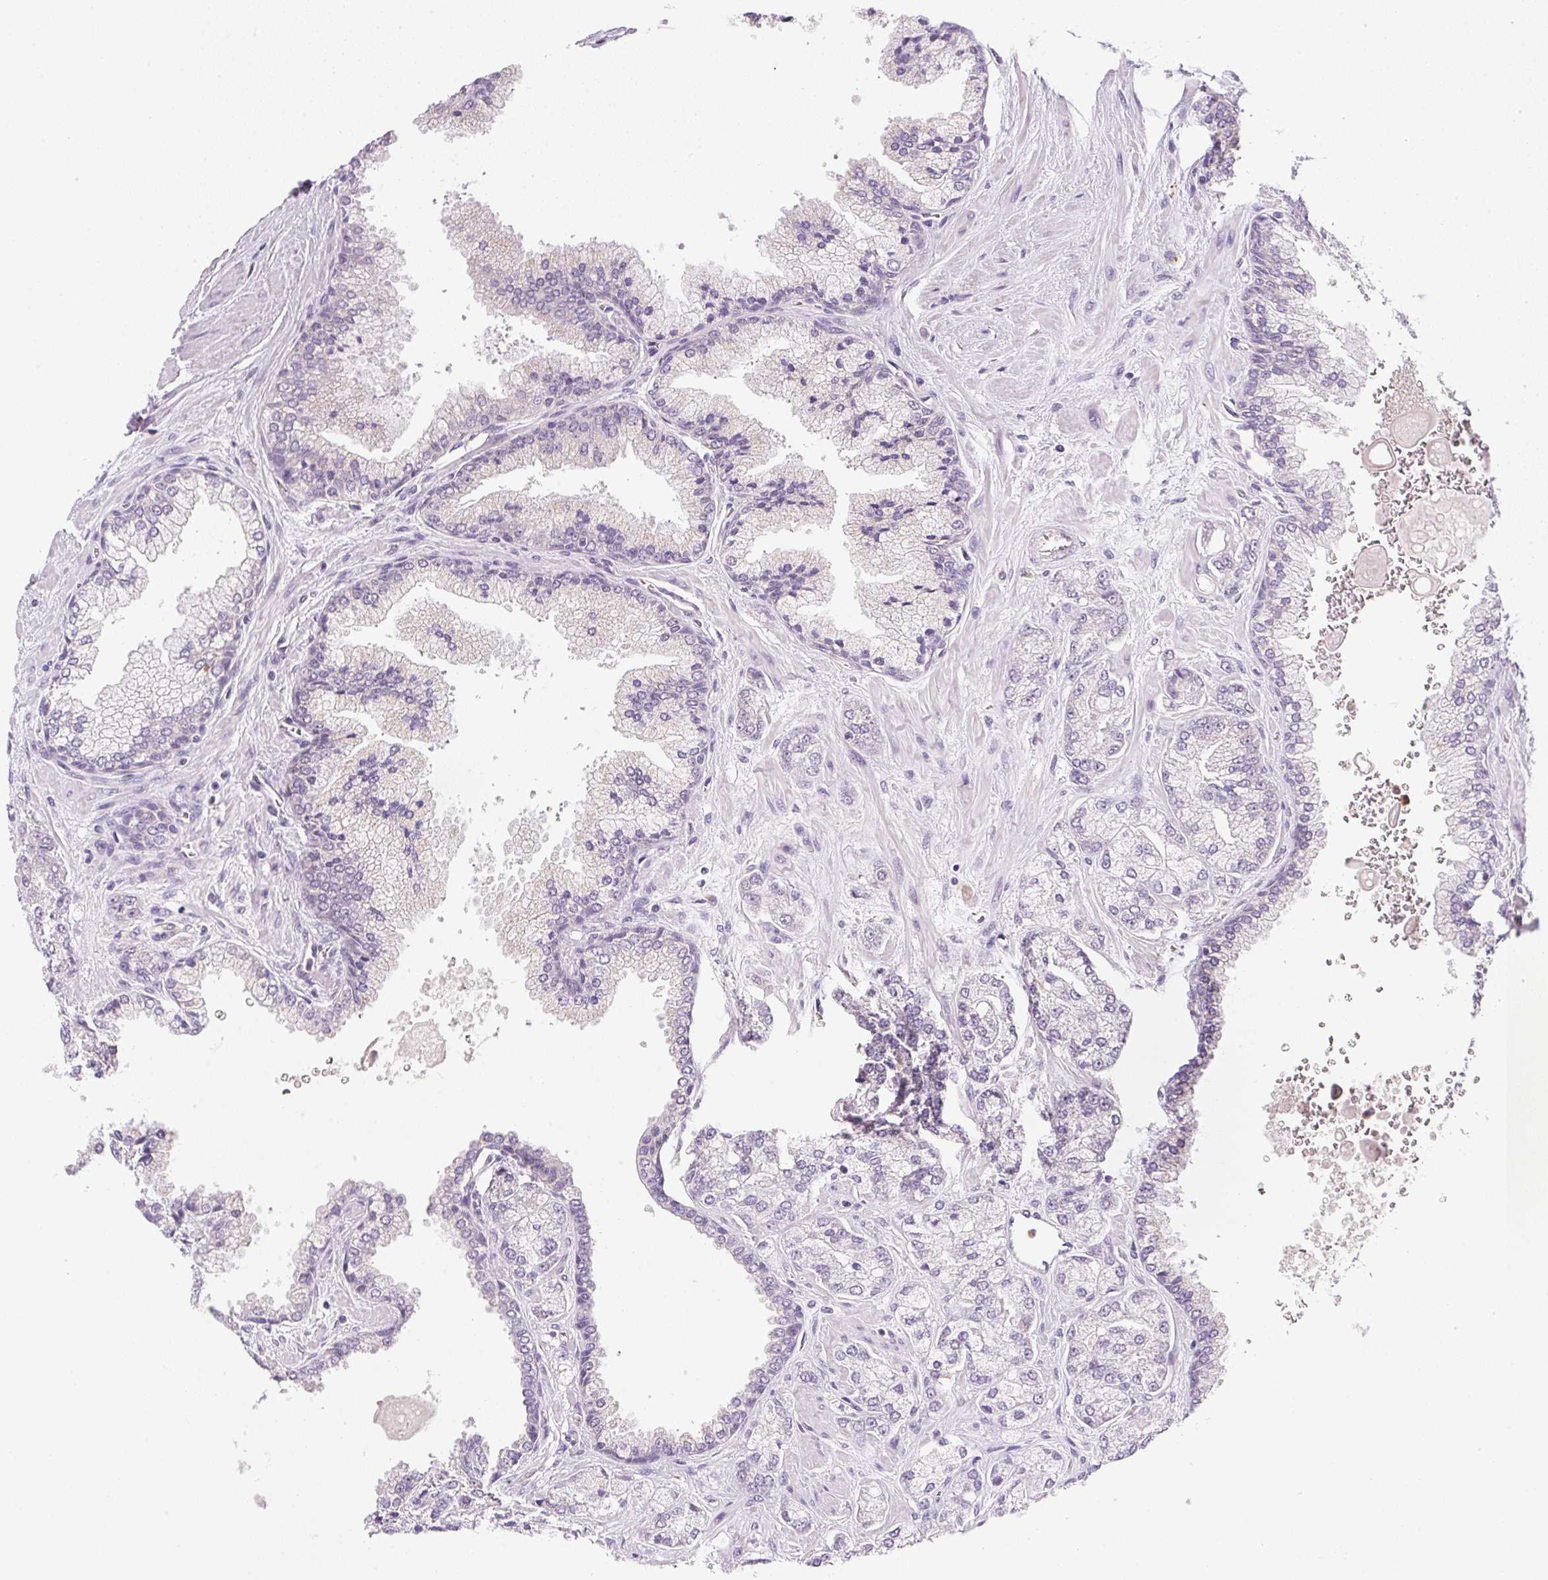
{"staining": {"intensity": "negative", "quantity": "none", "location": "none"}, "tissue": "prostate cancer", "cell_type": "Tumor cells", "image_type": "cancer", "snomed": [{"axis": "morphology", "description": "Adenocarcinoma, High grade"}, {"axis": "topography", "description": "Prostate"}], "caption": "The photomicrograph displays no staining of tumor cells in prostate adenocarcinoma (high-grade).", "gene": "OMA1", "patient": {"sex": "male", "age": 68}}